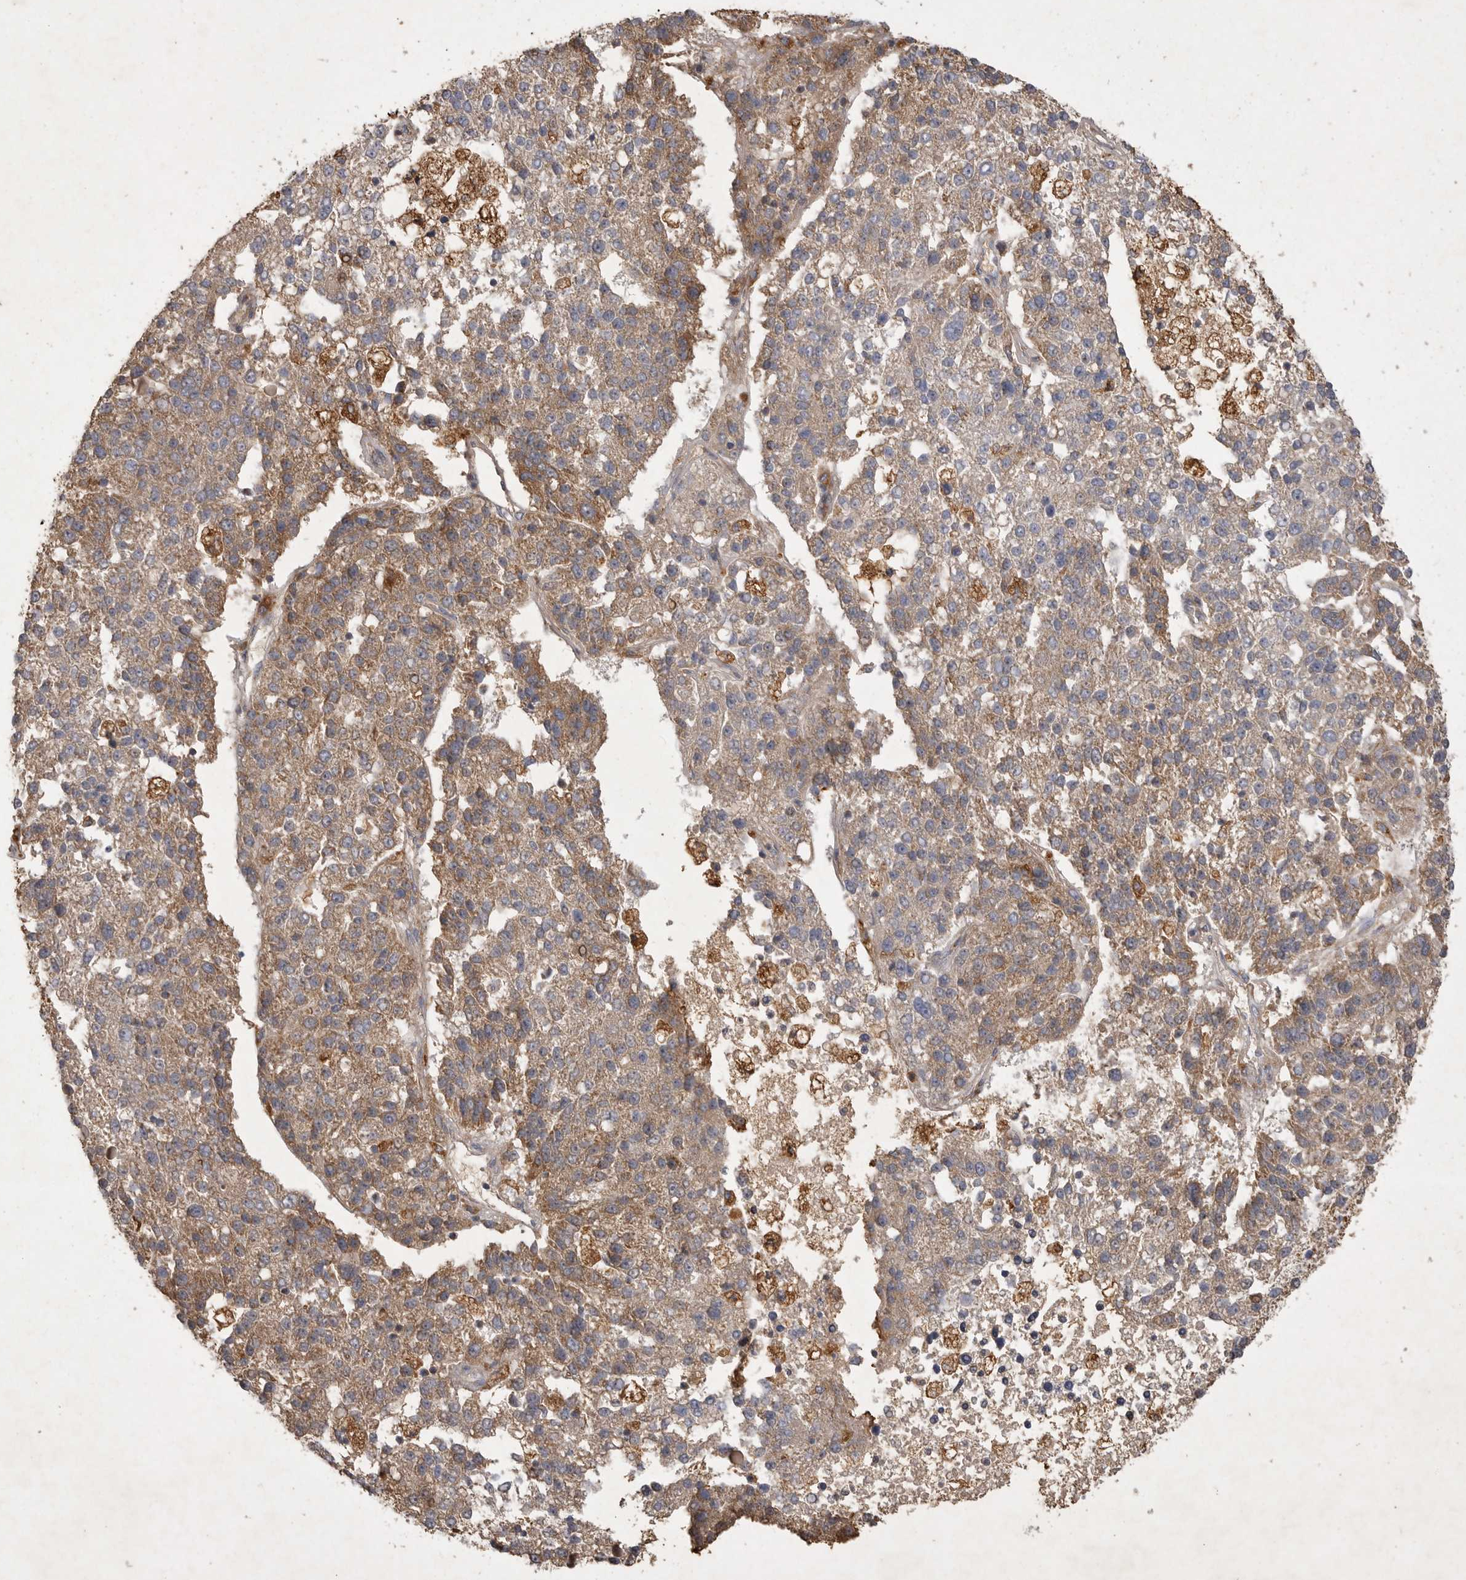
{"staining": {"intensity": "moderate", "quantity": ">75%", "location": "cytoplasmic/membranous"}, "tissue": "pancreatic cancer", "cell_type": "Tumor cells", "image_type": "cancer", "snomed": [{"axis": "morphology", "description": "Adenocarcinoma, NOS"}, {"axis": "topography", "description": "Pancreas"}], "caption": "Pancreatic cancer stained with a brown dye displays moderate cytoplasmic/membranous positive expression in about >75% of tumor cells.", "gene": "MRPL41", "patient": {"sex": "female", "age": 61}}